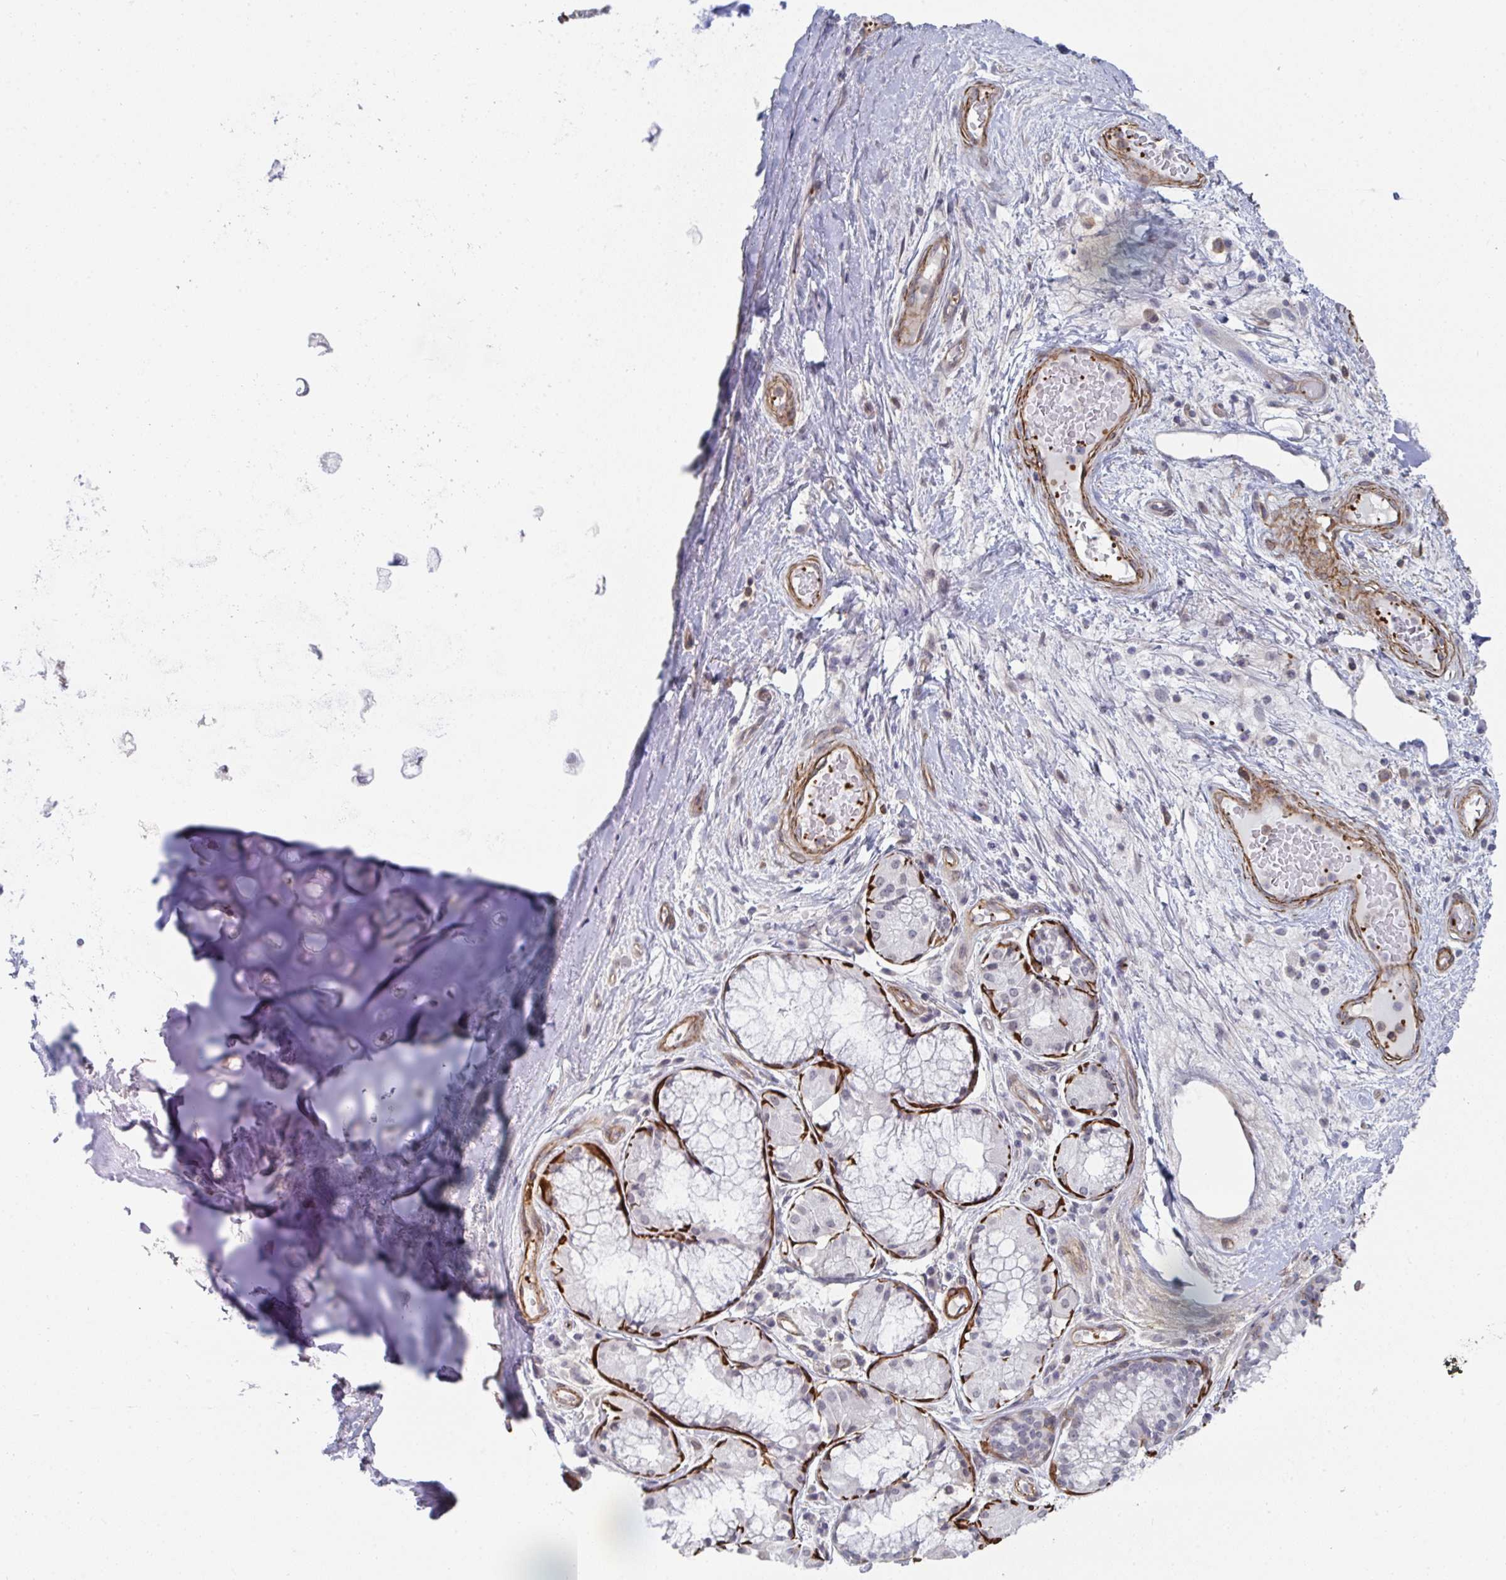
{"staining": {"intensity": "negative", "quantity": "none", "location": "none"}, "tissue": "adipose tissue", "cell_type": "Adipocytes", "image_type": "normal", "snomed": [{"axis": "morphology", "description": "Normal tissue, NOS"}, {"axis": "topography", "description": "Cartilage tissue"}, {"axis": "topography", "description": "Bronchus"}], "caption": "Benign adipose tissue was stained to show a protein in brown. There is no significant expression in adipocytes. Brightfield microscopy of IHC stained with DAB (3,3'-diaminobenzidine) (brown) and hematoxylin (blue), captured at high magnification.", "gene": "NEURL4", "patient": {"sex": "male", "age": 64}}